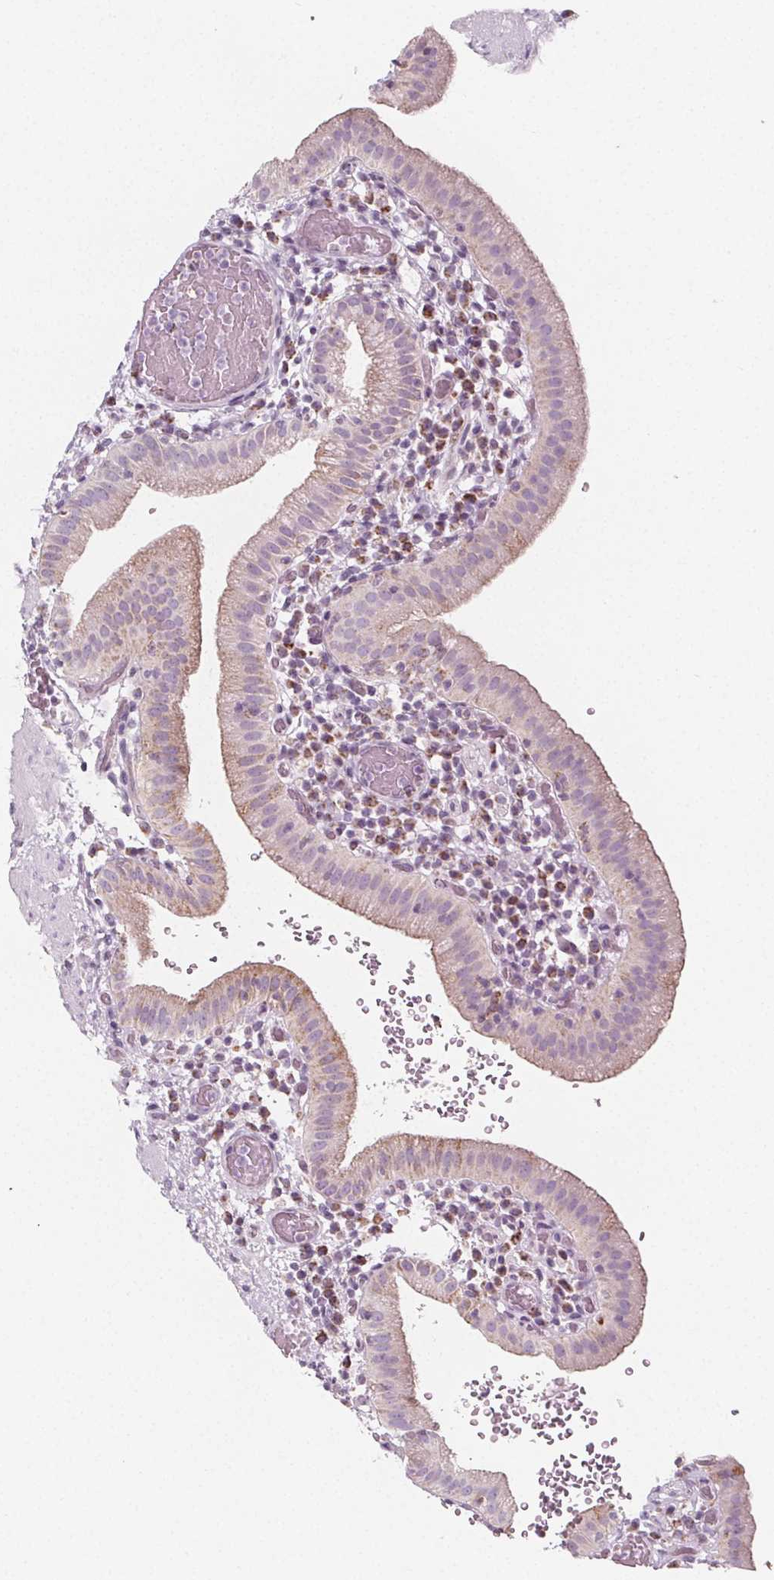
{"staining": {"intensity": "negative", "quantity": "none", "location": "none"}, "tissue": "gallbladder", "cell_type": "Glandular cells", "image_type": "normal", "snomed": [{"axis": "morphology", "description": "Normal tissue, NOS"}, {"axis": "topography", "description": "Gallbladder"}], "caption": "Immunohistochemistry photomicrograph of benign human gallbladder stained for a protein (brown), which demonstrates no positivity in glandular cells.", "gene": "IL17C", "patient": {"sex": "male", "age": 26}}